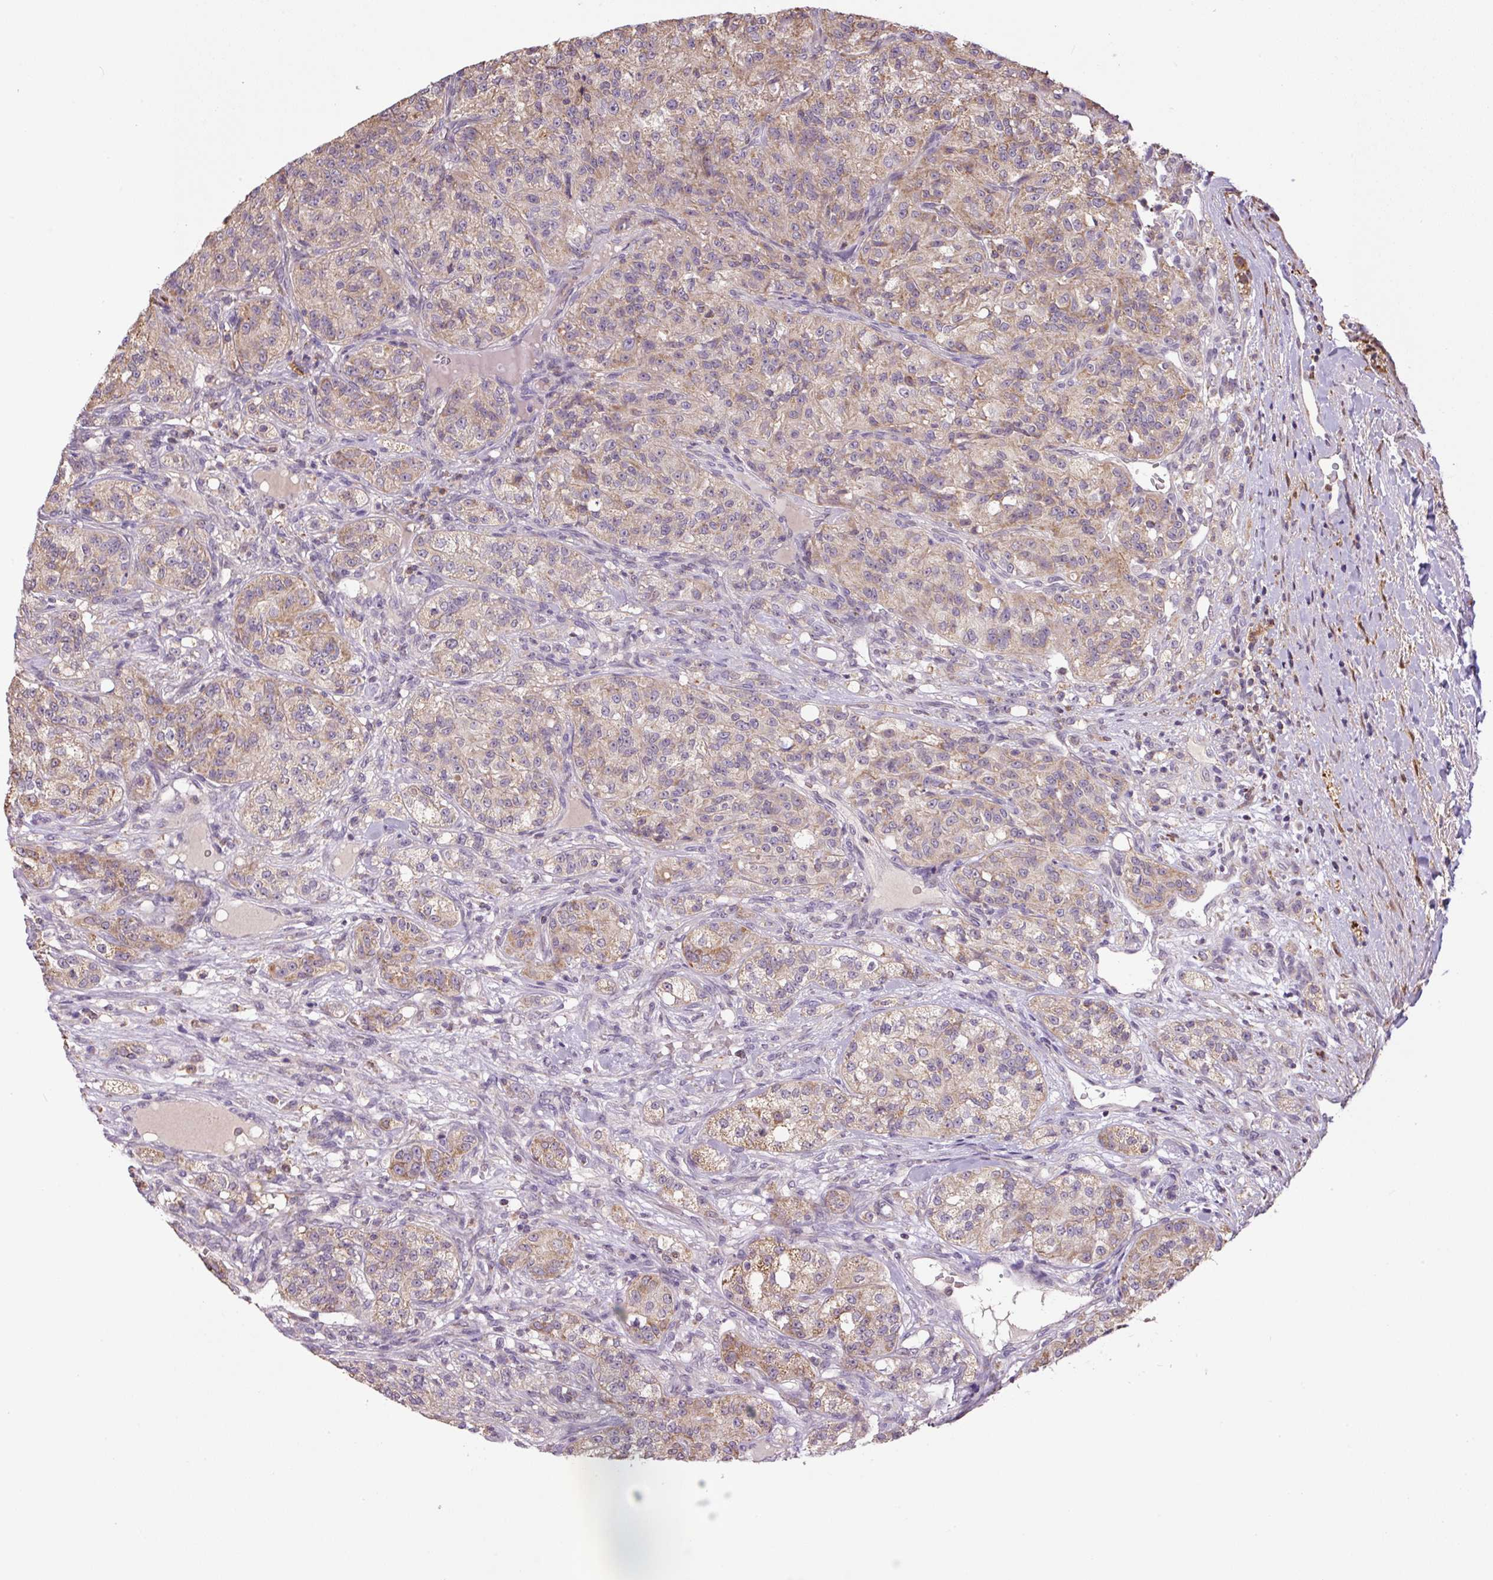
{"staining": {"intensity": "moderate", "quantity": "25%-75%", "location": "cytoplasmic/membranous"}, "tissue": "renal cancer", "cell_type": "Tumor cells", "image_type": "cancer", "snomed": [{"axis": "morphology", "description": "Adenocarcinoma, NOS"}, {"axis": "topography", "description": "Kidney"}], "caption": "This micrograph displays immunohistochemistry staining of renal cancer, with medium moderate cytoplasmic/membranous expression in about 25%-75% of tumor cells.", "gene": "SGF29", "patient": {"sex": "female", "age": 63}}